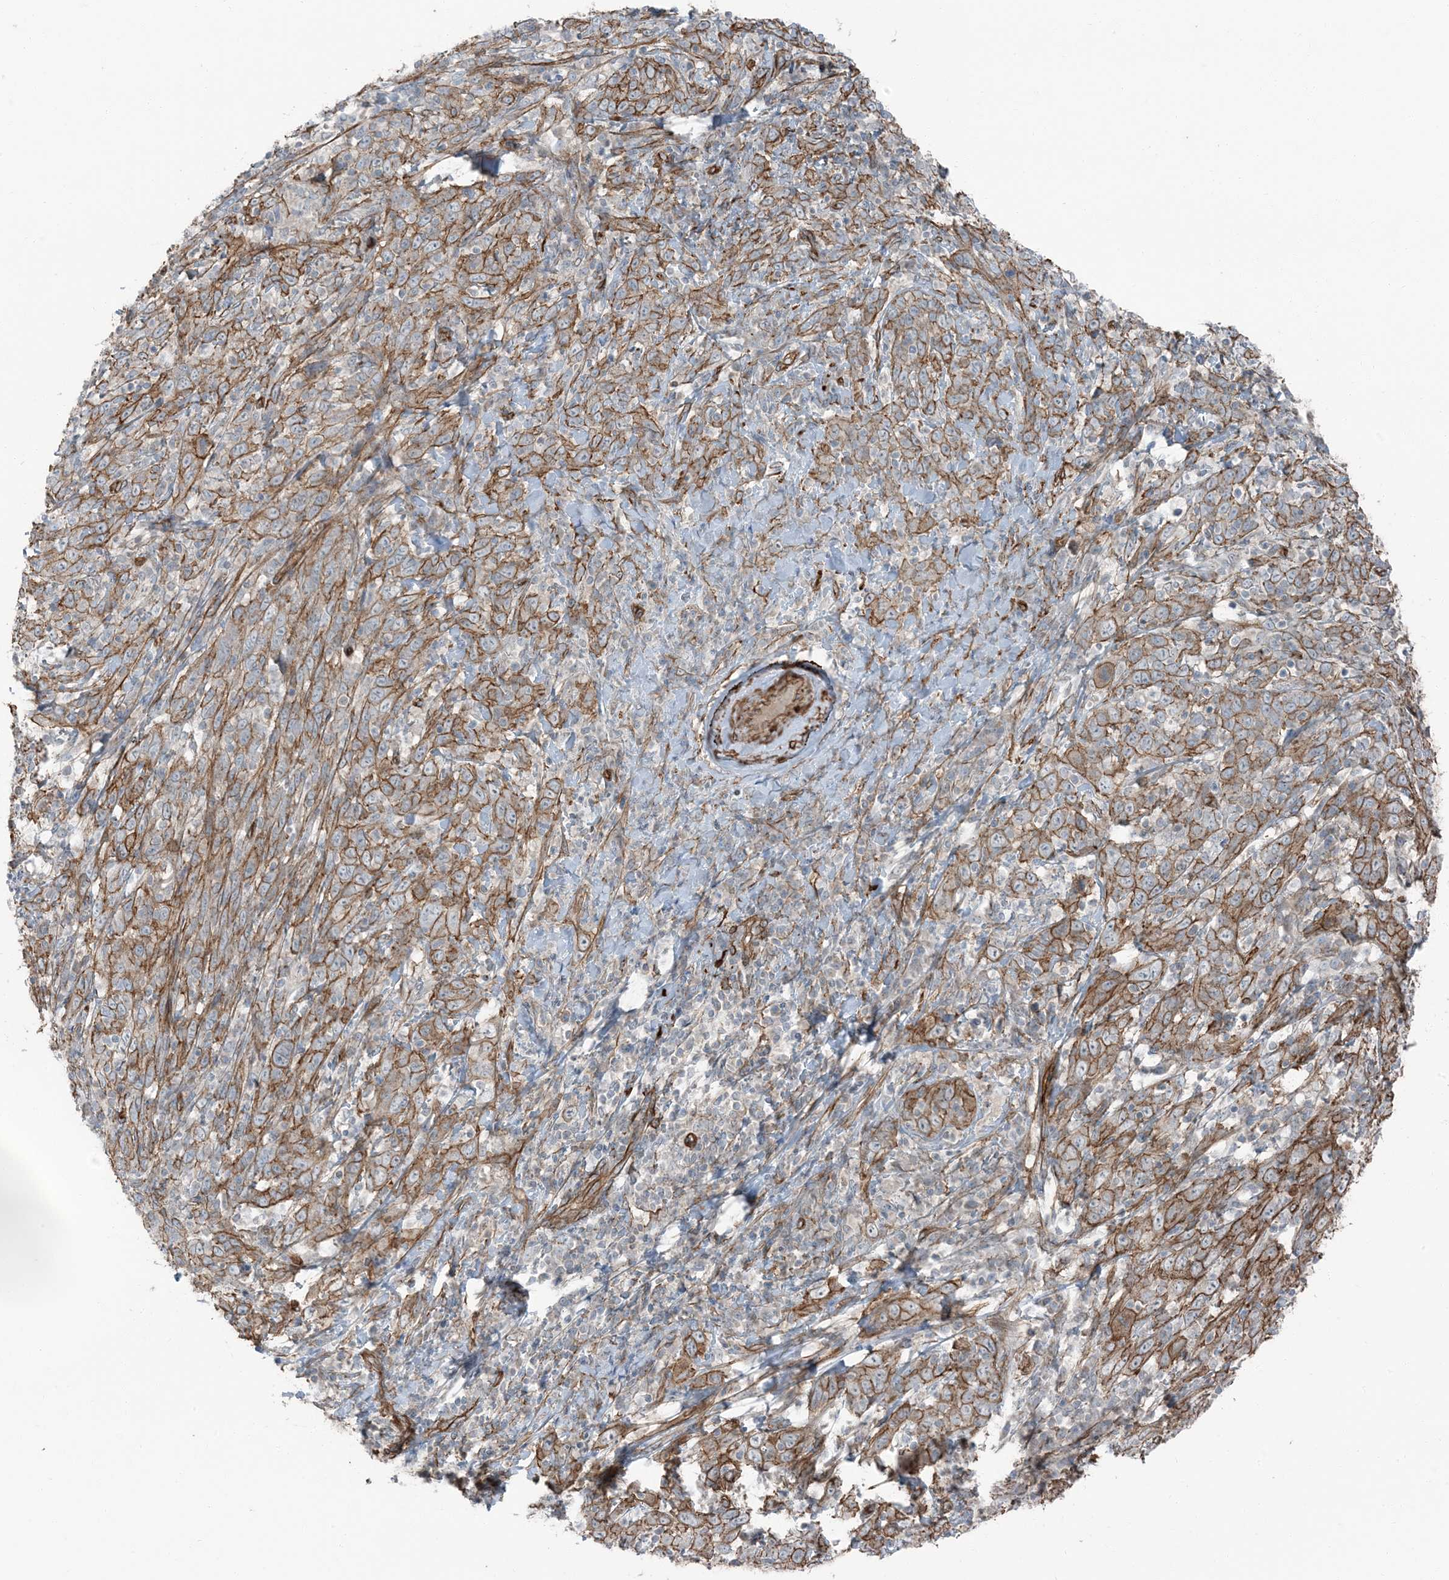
{"staining": {"intensity": "strong", "quantity": ">75%", "location": "cytoplasmic/membranous"}, "tissue": "cervical cancer", "cell_type": "Tumor cells", "image_type": "cancer", "snomed": [{"axis": "morphology", "description": "Squamous cell carcinoma, NOS"}, {"axis": "topography", "description": "Cervix"}], "caption": "The immunohistochemical stain shows strong cytoplasmic/membranous staining in tumor cells of squamous cell carcinoma (cervical) tissue.", "gene": "ZFP90", "patient": {"sex": "female", "age": 46}}